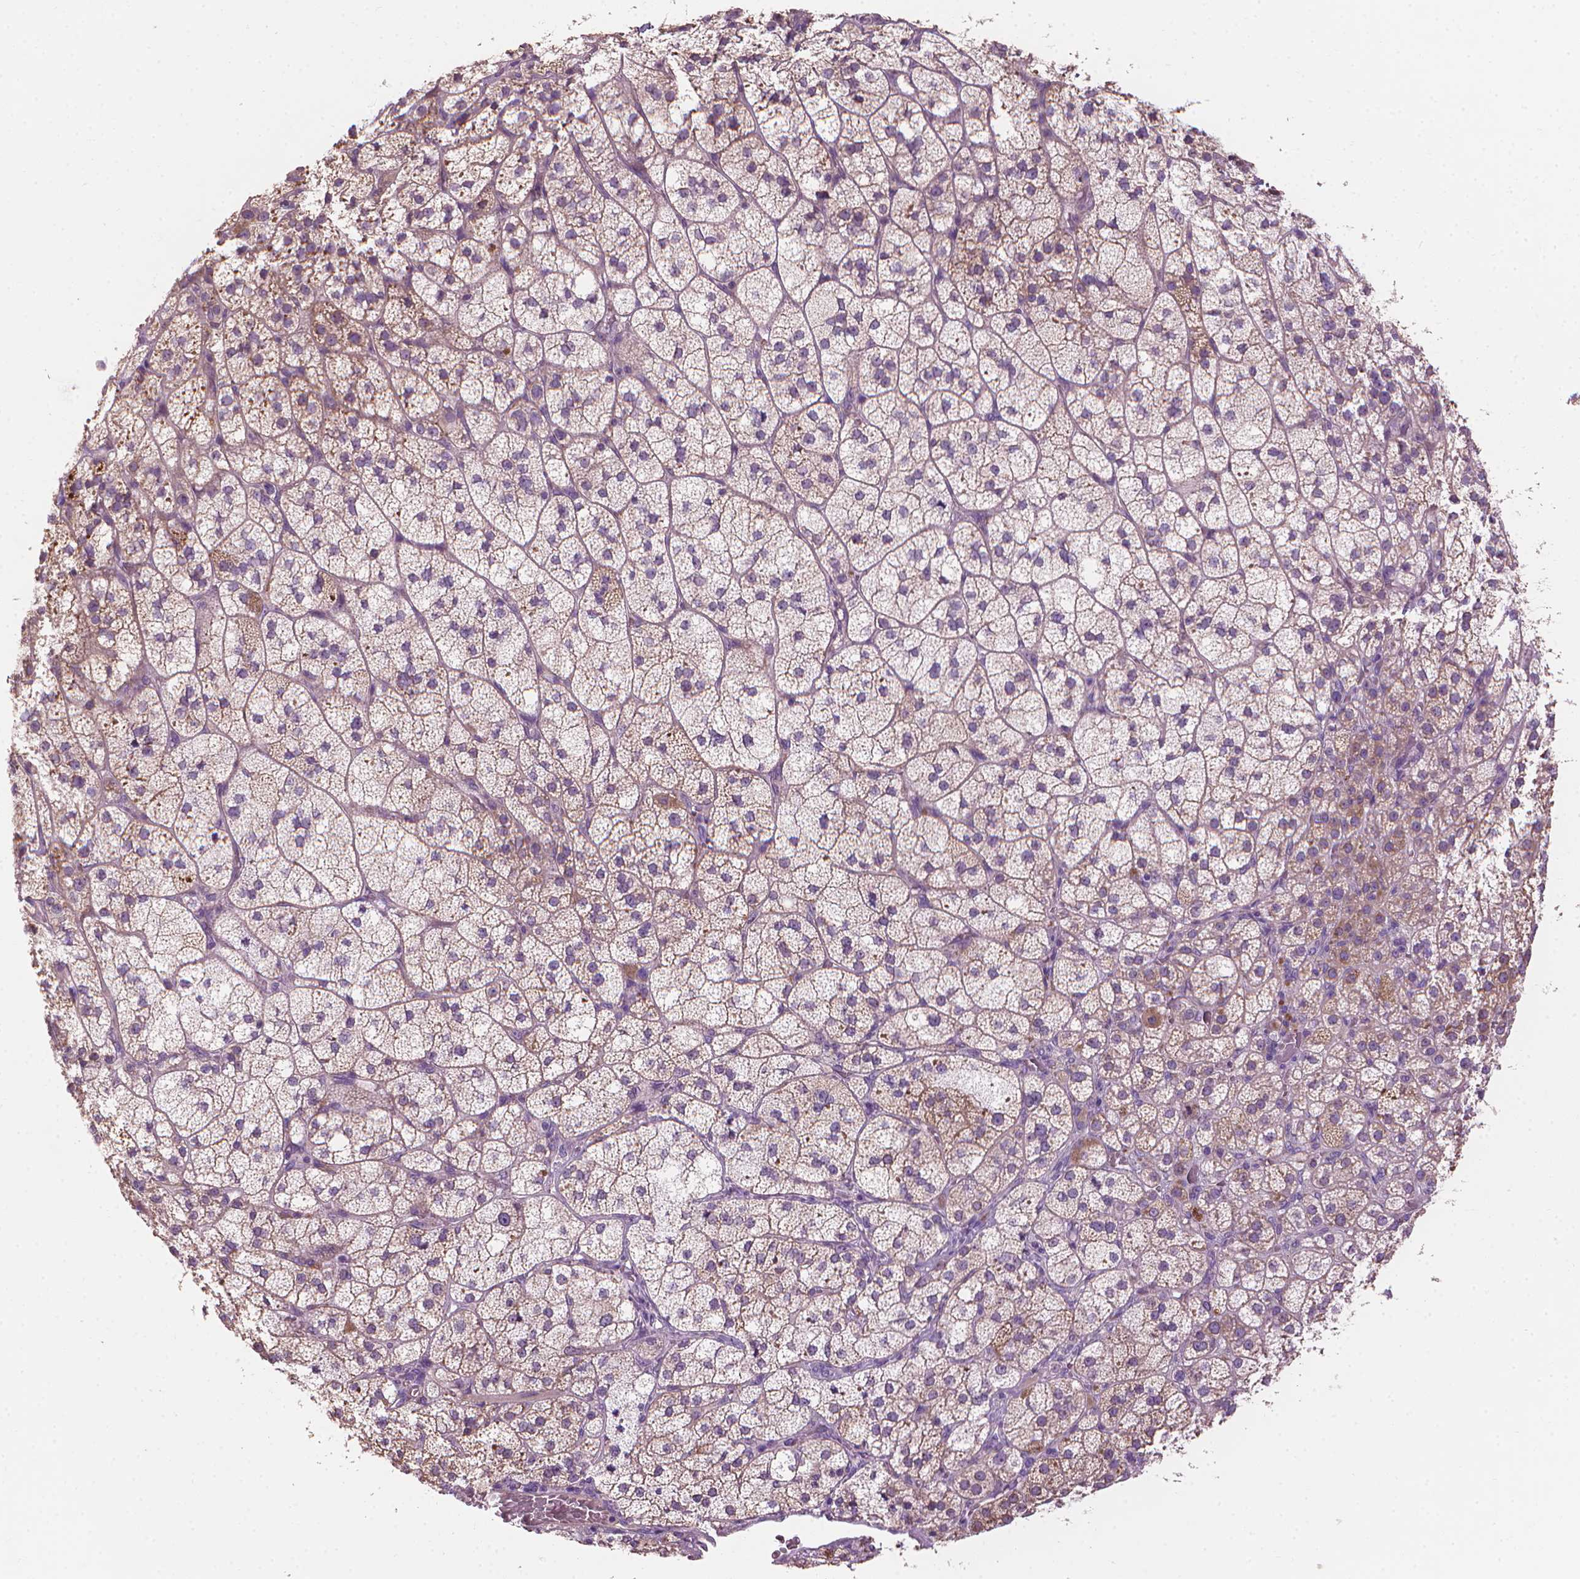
{"staining": {"intensity": "moderate", "quantity": ">75%", "location": "cytoplasmic/membranous"}, "tissue": "adrenal gland", "cell_type": "Glandular cells", "image_type": "normal", "snomed": [{"axis": "morphology", "description": "Normal tissue, NOS"}, {"axis": "topography", "description": "Adrenal gland"}], "caption": "The histopathology image exhibits immunohistochemical staining of benign adrenal gland. There is moderate cytoplasmic/membranous expression is identified in about >75% of glandular cells.", "gene": "RIIAD1", "patient": {"sex": "female", "age": 60}}